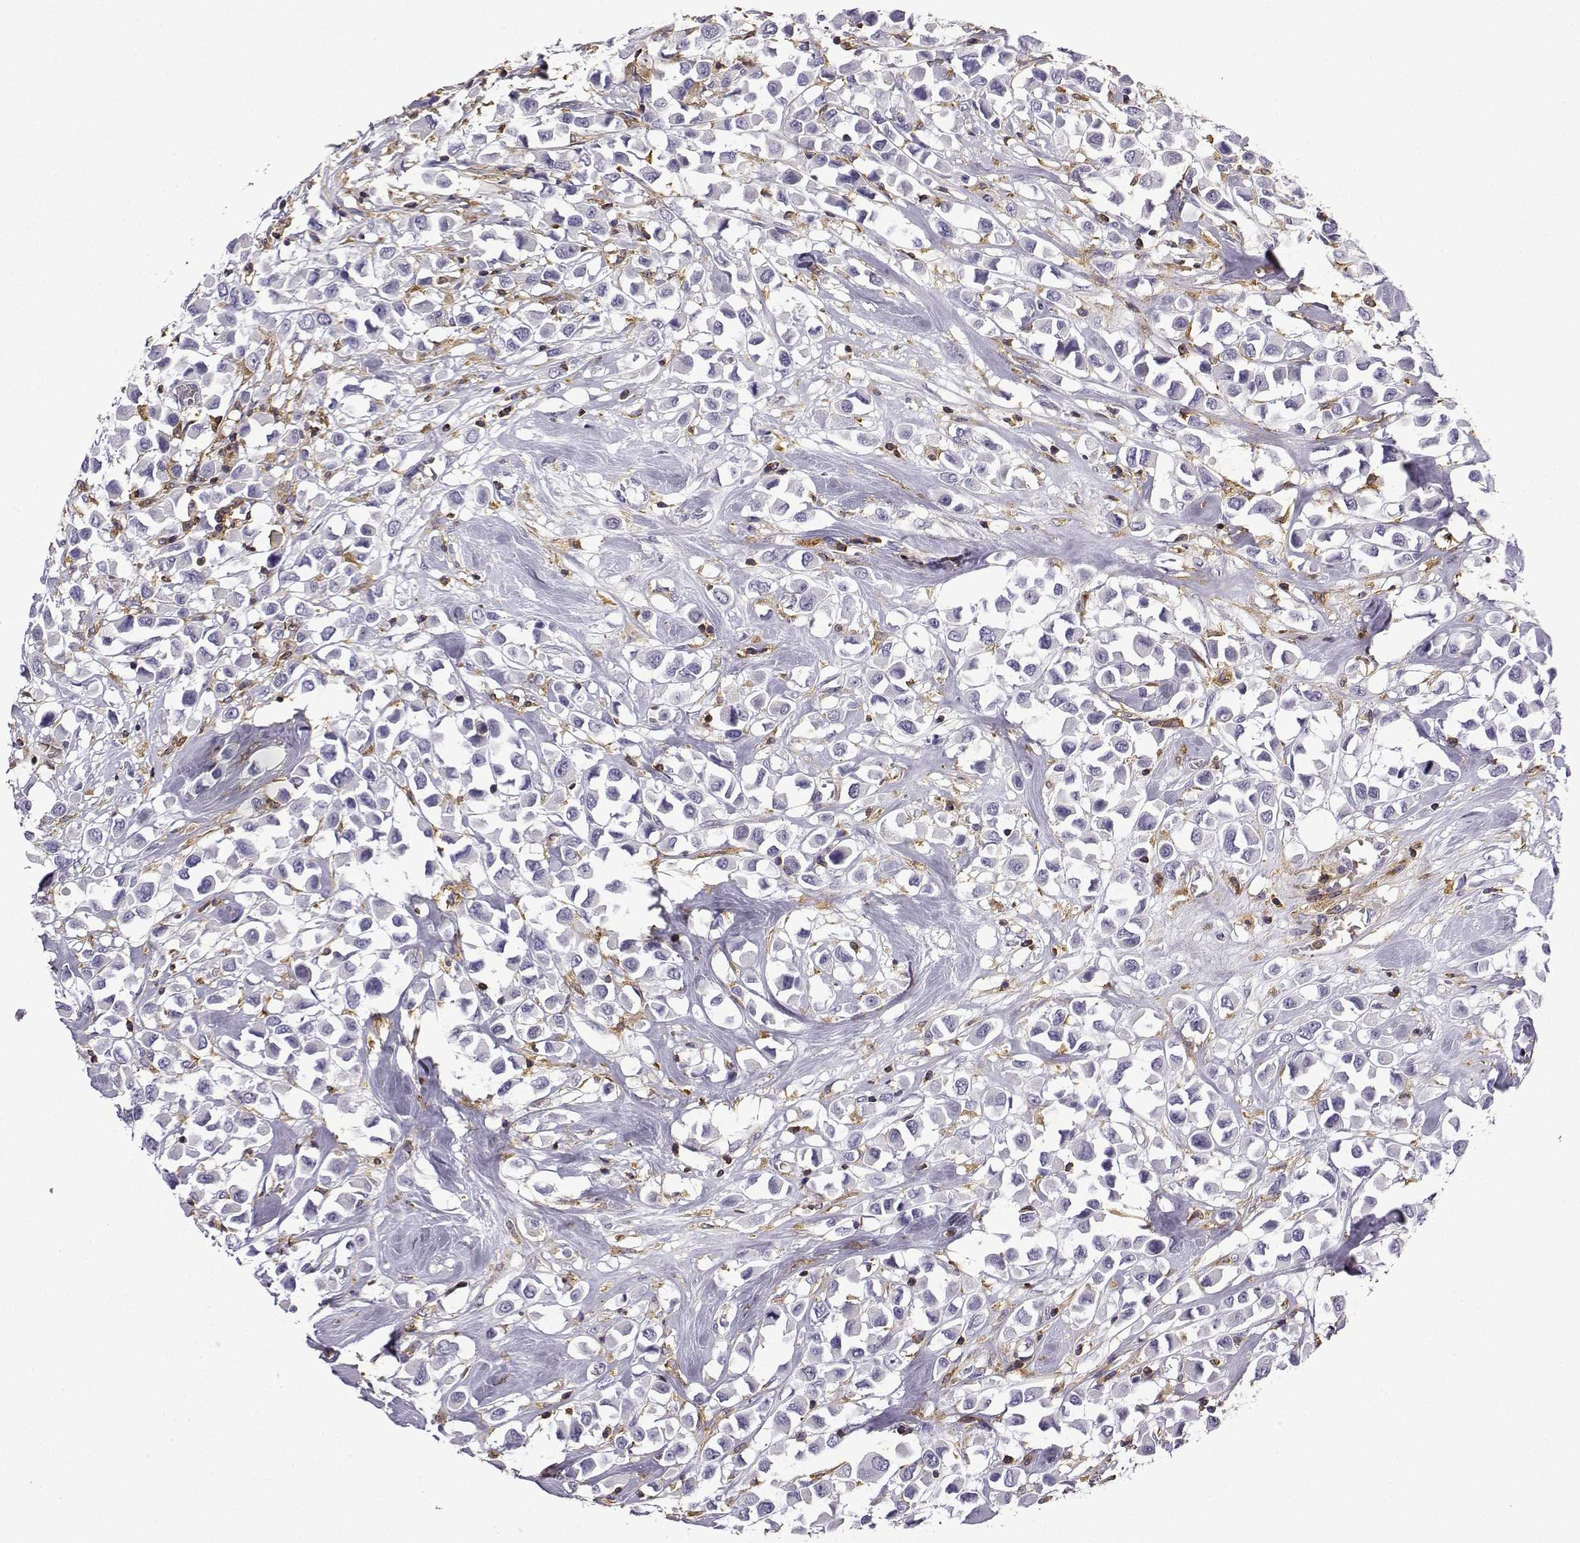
{"staining": {"intensity": "negative", "quantity": "none", "location": "none"}, "tissue": "breast cancer", "cell_type": "Tumor cells", "image_type": "cancer", "snomed": [{"axis": "morphology", "description": "Duct carcinoma"}, {"axis": "topography", "description": "Breast"}], "caption": "This is an IHC photomicrograph of breast intraductal carcinoma. There is no staining in tumor cells.", "gene": "DOCK10", "patient": {"sex": "female", "age": 61}}